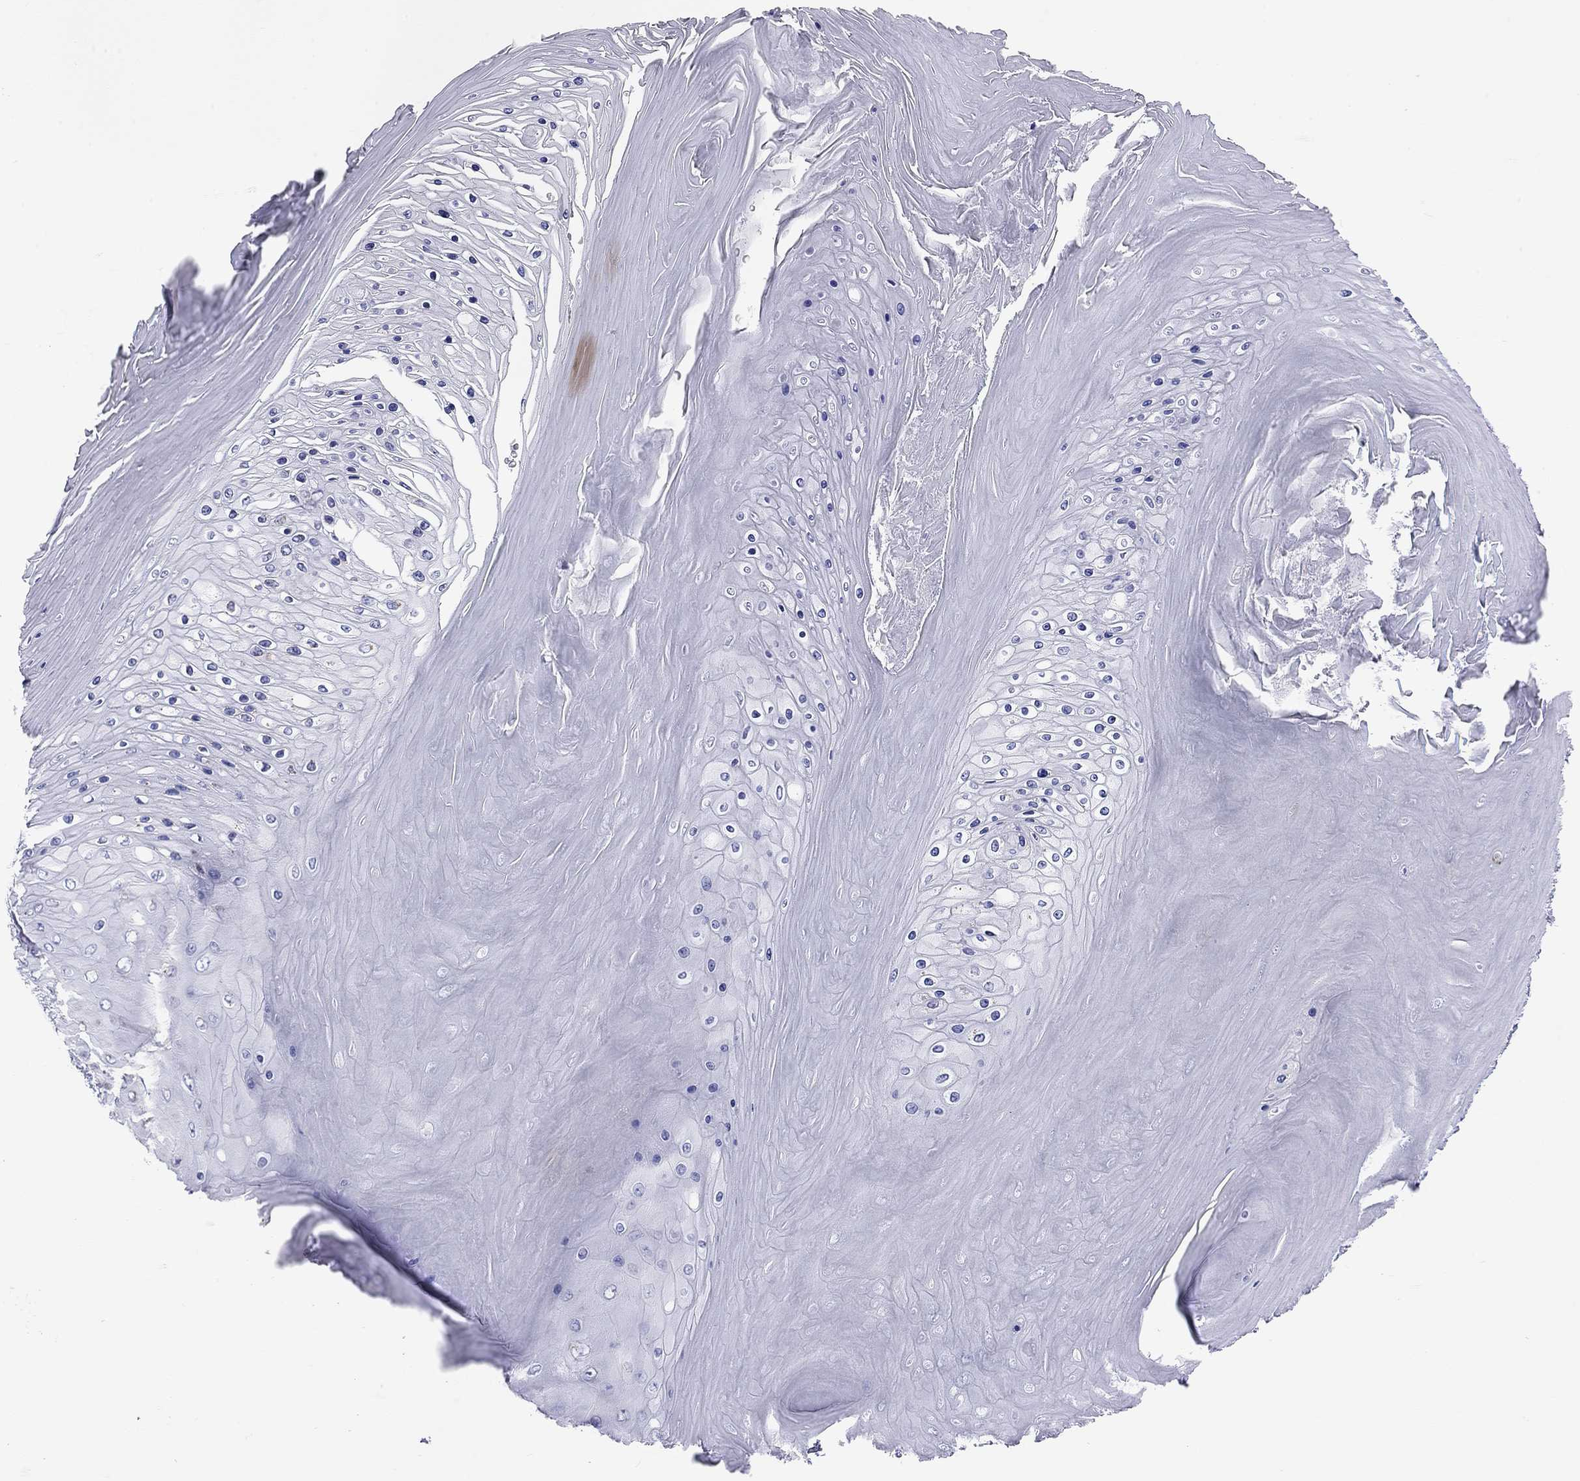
{"staining": {"intensity": "negative", "quantity": "none", "location": "none"}, "tissue": "skin cancer", "cell_type": "Tumor cells", "image_type": "cancer", "snomed": [{"axis": "morphology", "description": "Squamous cell carcinoma, NOS"}, {"axis": "topography", "description": "Skin"}], "caption": "Immunohistochemical staining of skin cancer shows no significant positivity in tumor cells.", "gene": "DPY19L2", "patient": {"sex": "male", "age": 62}}